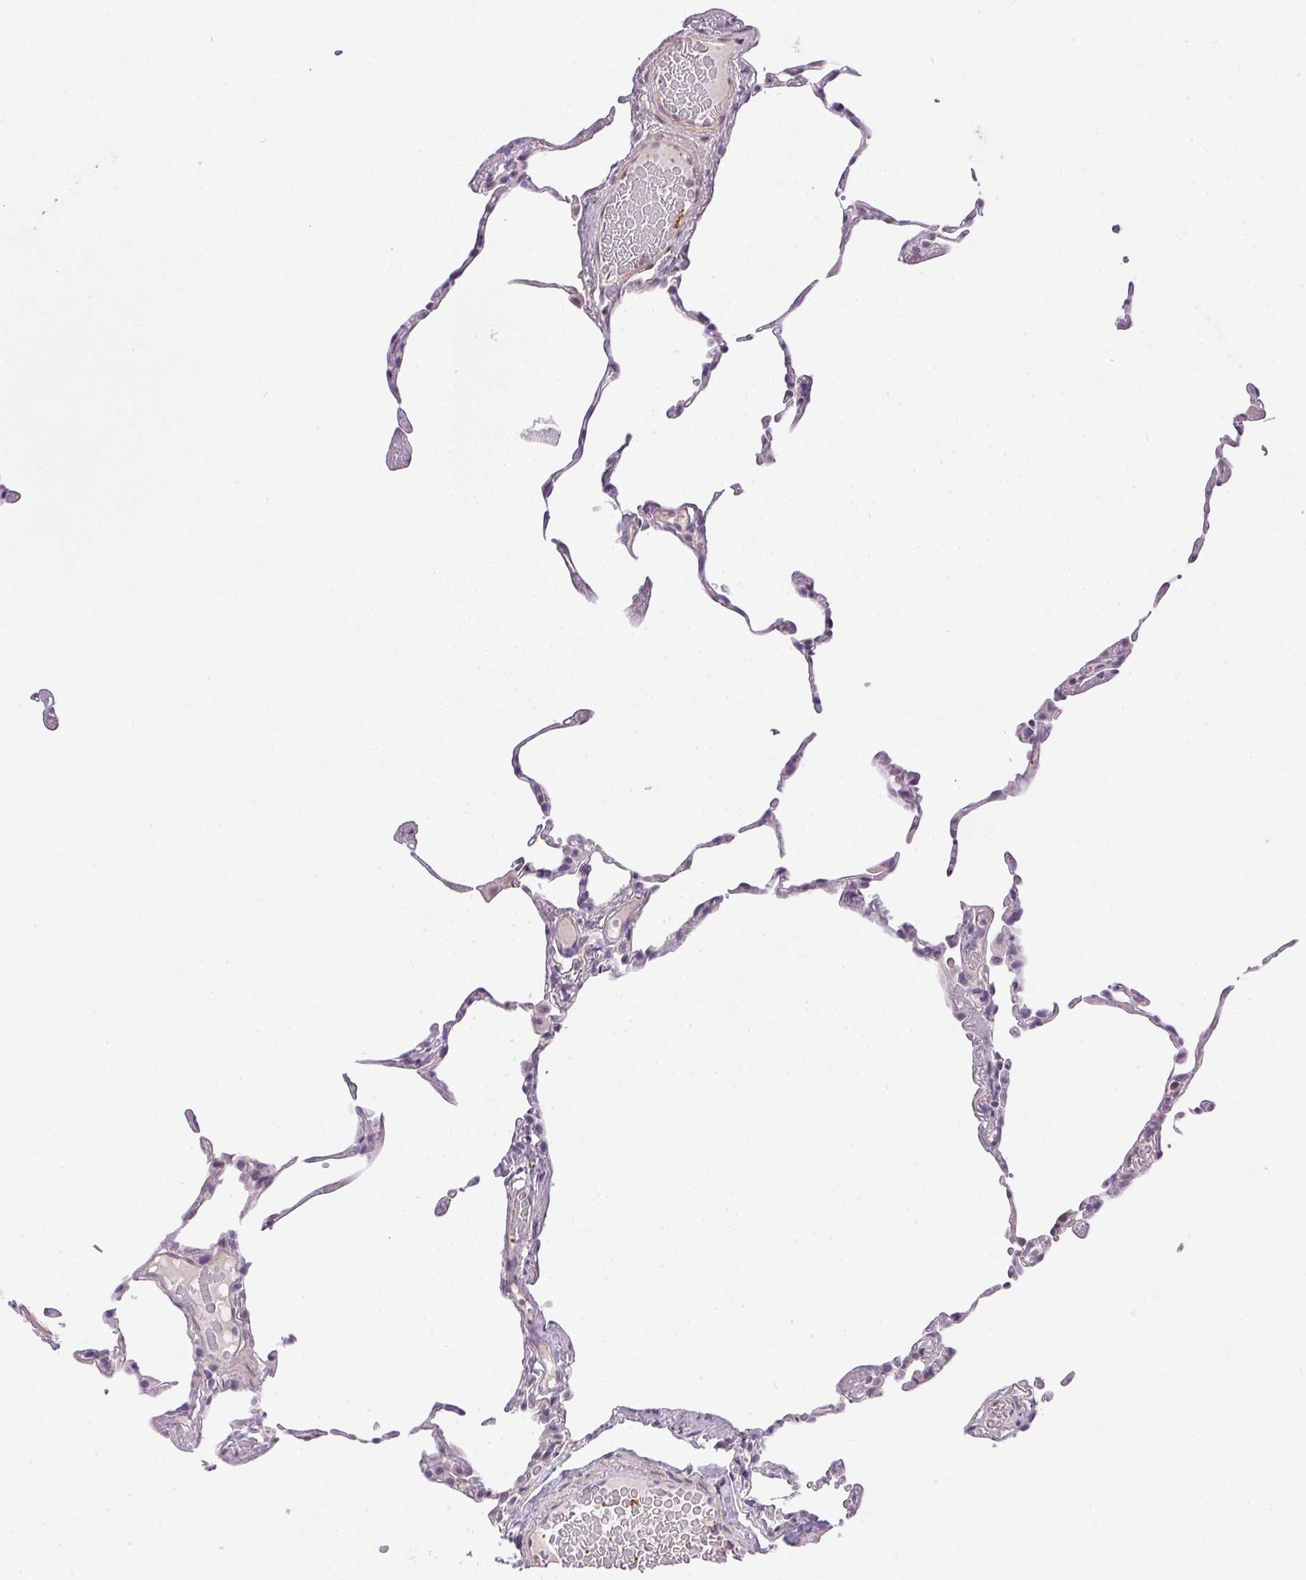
{"staining": {"intensity": "negative", "quantity": "none", "location": "none"}, "tissue": "lung", "cell_type": "Alveolar cells", "image_type": "normal", "snomed": [{"axis": "morphology", "description": "Normal tissue, NOS"}, {"axis": "topography", "description": "Lung"}], "caption": "A histopathology image of human lung is negative for staining in alveolar cells. Nuclei are stained in blue.", "gene": "PRL", "patient": {"sex": "female", "age": 57}}